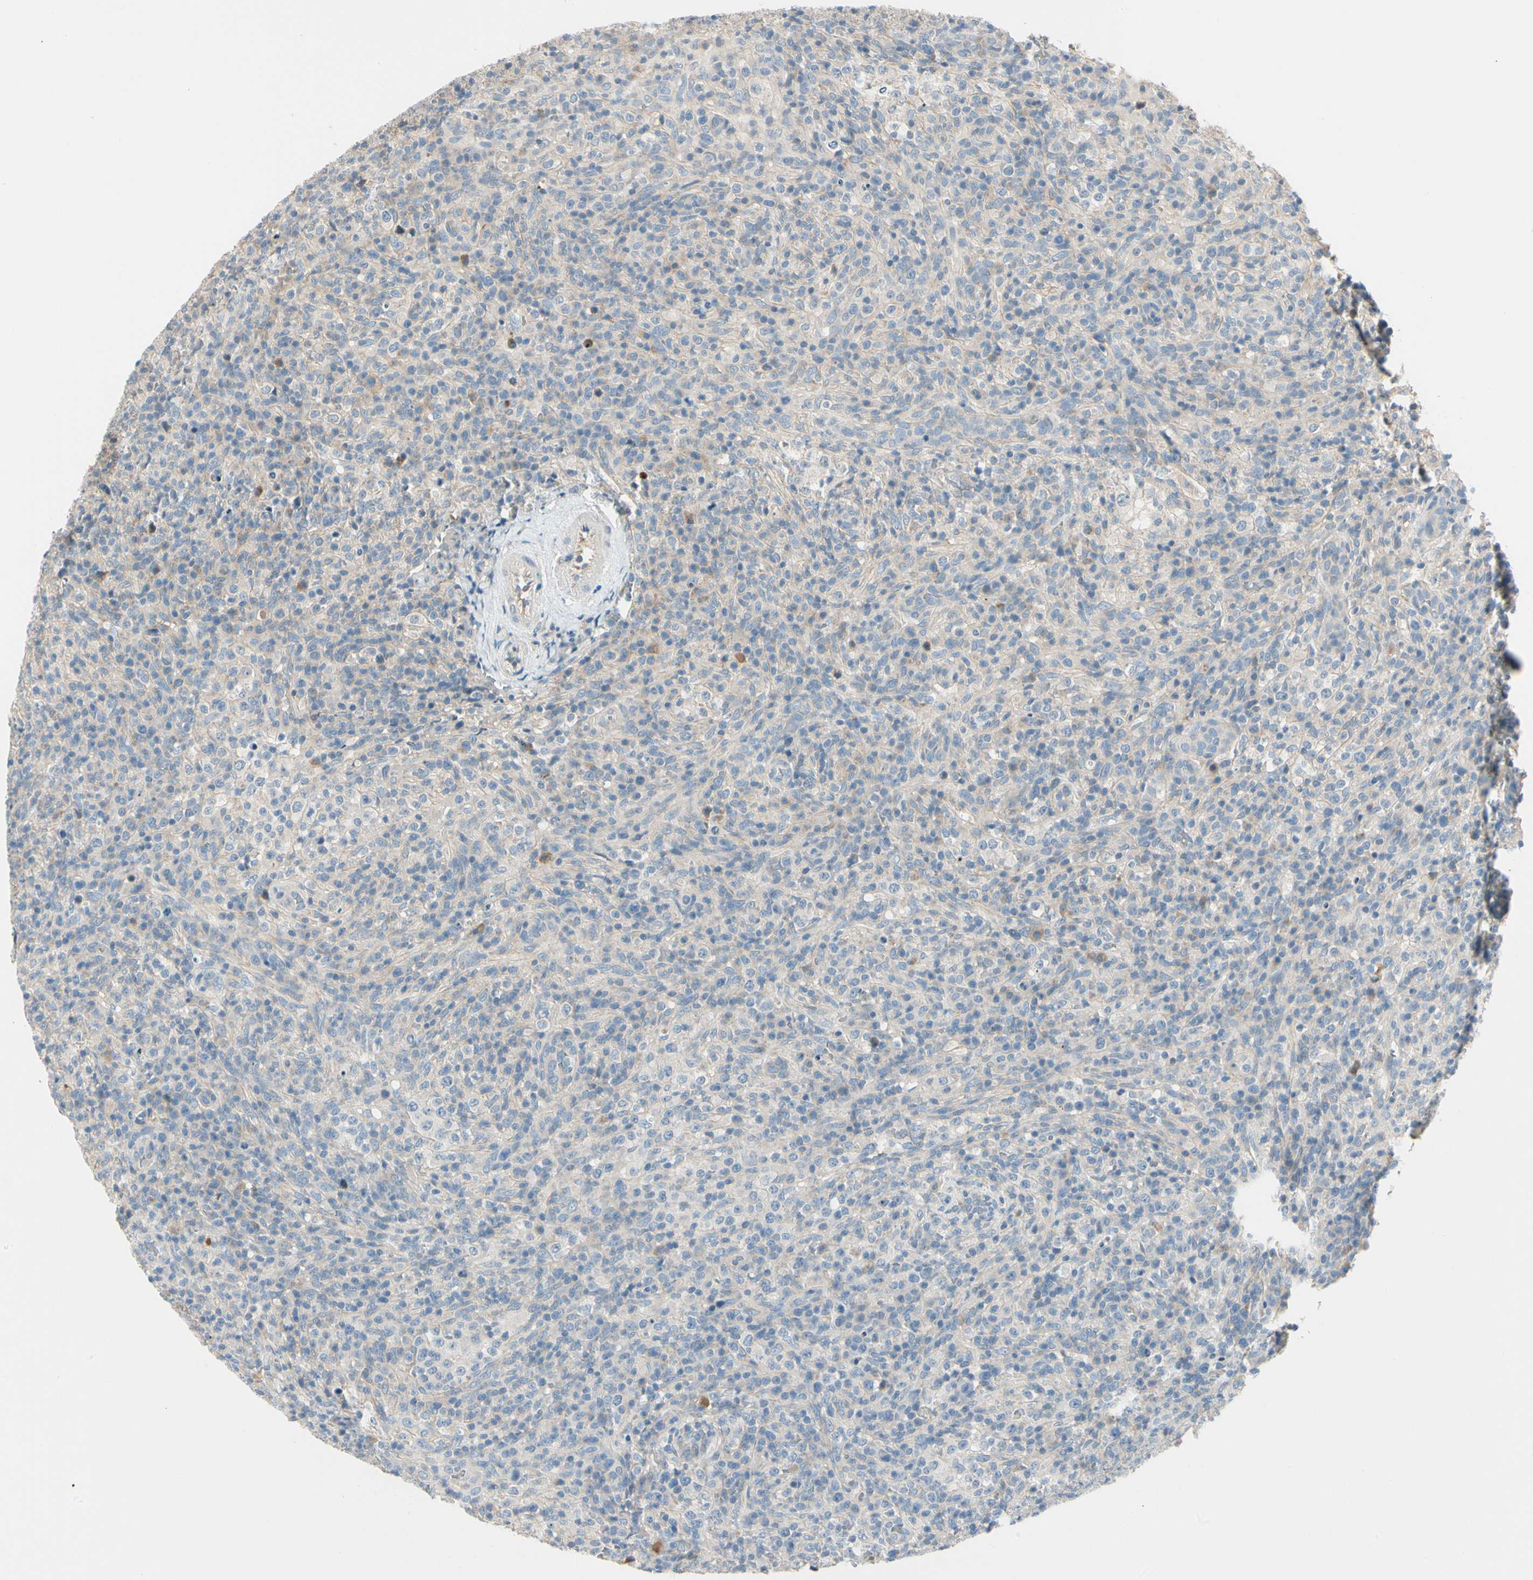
{"staining": {"intensity": "weak", "quantity": "<25%", "location": "cytoplasmic/membranous"}, "tissue": "lymphoma", "cell_type": "Tumor cells", "image_type": "cancer", "snomed": [{"axis": "morphology", "description": "Malignant lymphoma, non-Hodgkin's type, High grade"}, {"axis": "topography", "description": "Lymph node"}], "caption": "Immunohistochemical staining of human malignant lymphoma, non-Hodgkin's type (high-grade) reveals no significant expression in tumor cells. (DAB immunohistochemistry (IHC), high magnification).", "gene": "DUSP12", "patient": {"sex": "female", "age": 76}}